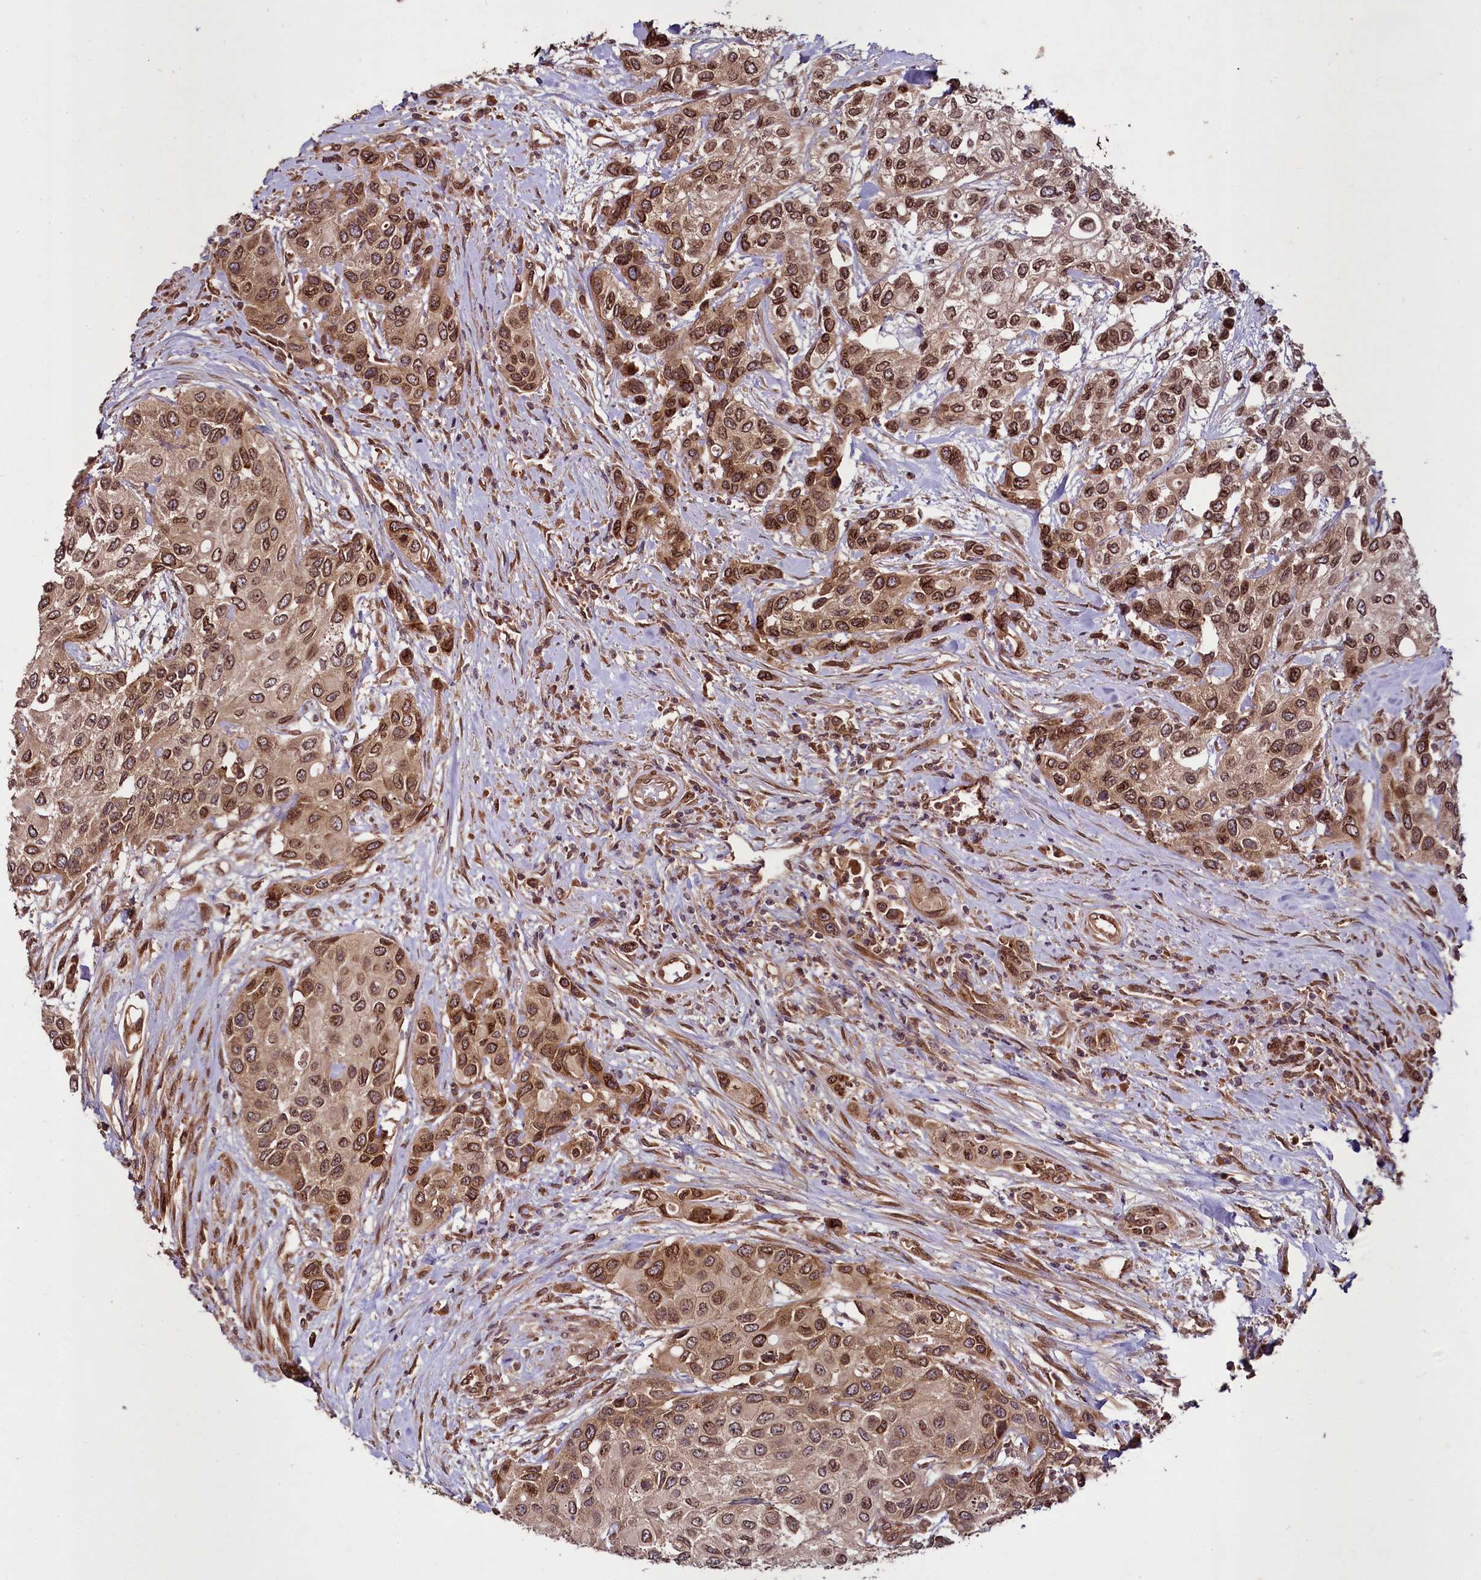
{"staining": {"intensity": "moderate", "quantity": ">75%", "location": "cytoplasmic/membranous,nuclear"}, "tissue": "urothelial cancer", "cell_type": "Tumor cells", "image_type": "cancer", "snomed": [{"axis": "morphology", "description": "Normal tissue, NOS"}, {"axis": "morphology", "description": "Urothelial carcinoma, High grade"}, {"axis": "topography", "description": "Vascular tissue"}, {"axis": "topography", "description": "Urinary bladder"}], "caption": "The photomicrograph displays immunohistochemical staining of urothelial cancer. There is moderate cytoplasmic/membranous and nuclear positivity is seen in approximately >75% of tumor cells.", "gene": "DCP1B", "patient": {"sex": "female", "age": 56}}